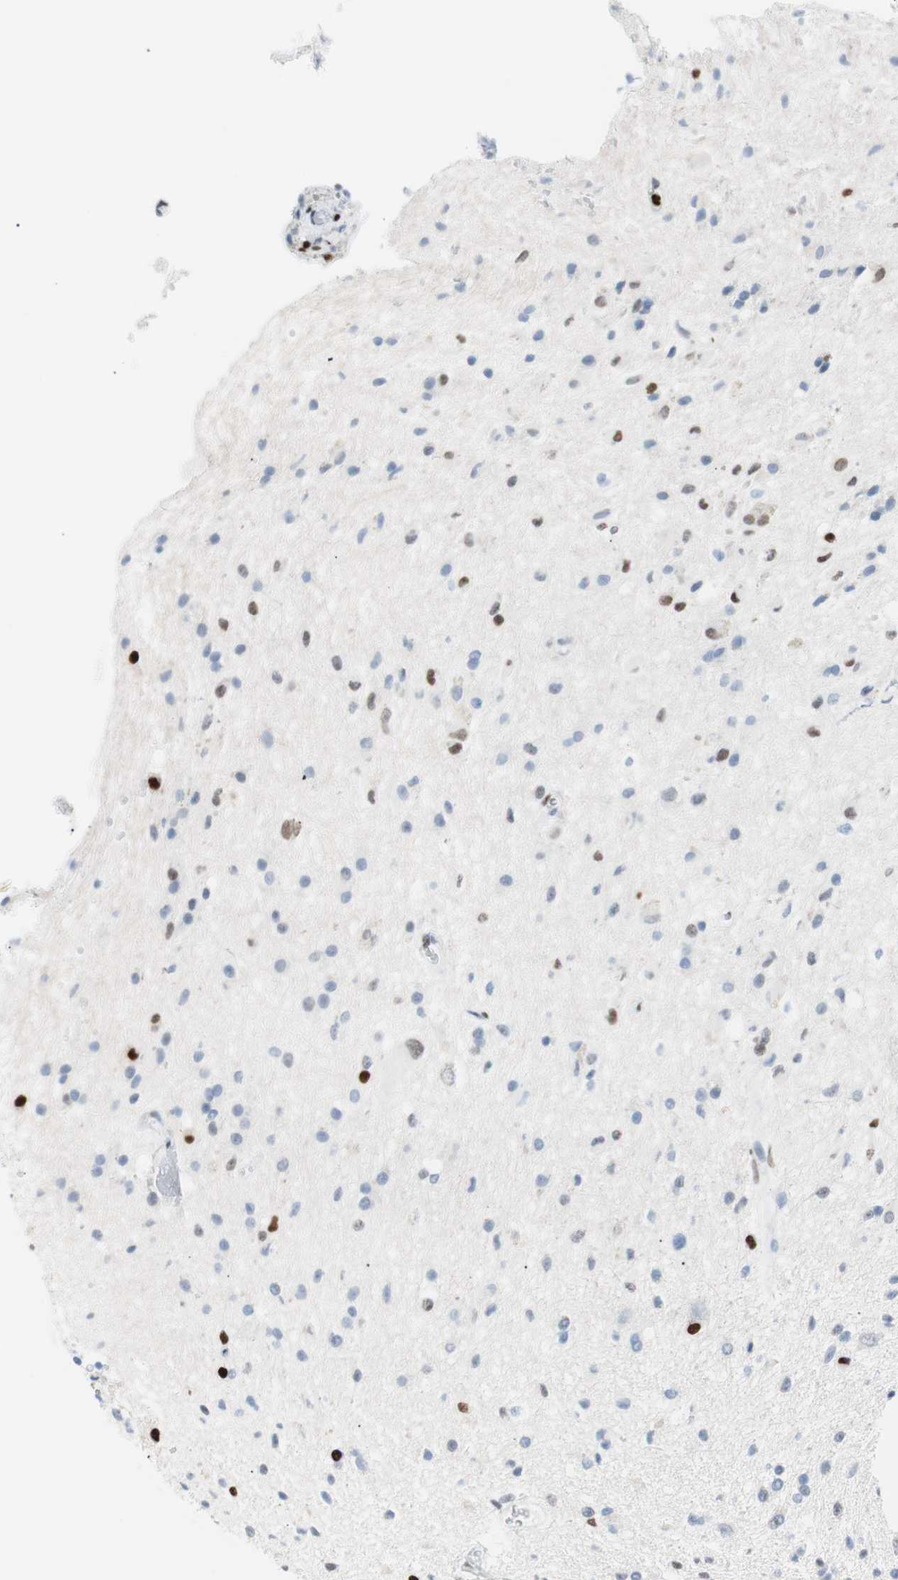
{"staining": {"intensity": "strong", "quantity": "<25%", "location": "nuclear"}, "tissue": "glioma", "cell_type": "Tumor cells", "image_type": "cancer", "snomed": [{"axis": "morphology", "description": "Glioma, malignant, High grade"}, {"axis": "topography", "description": "Brain"}], "caption": "A brown stain labels strong nuclear positivity of a protein in glioma tumor cells.", "gene": "CEBPB", "patient": {"sex": "male", "age": 47}}